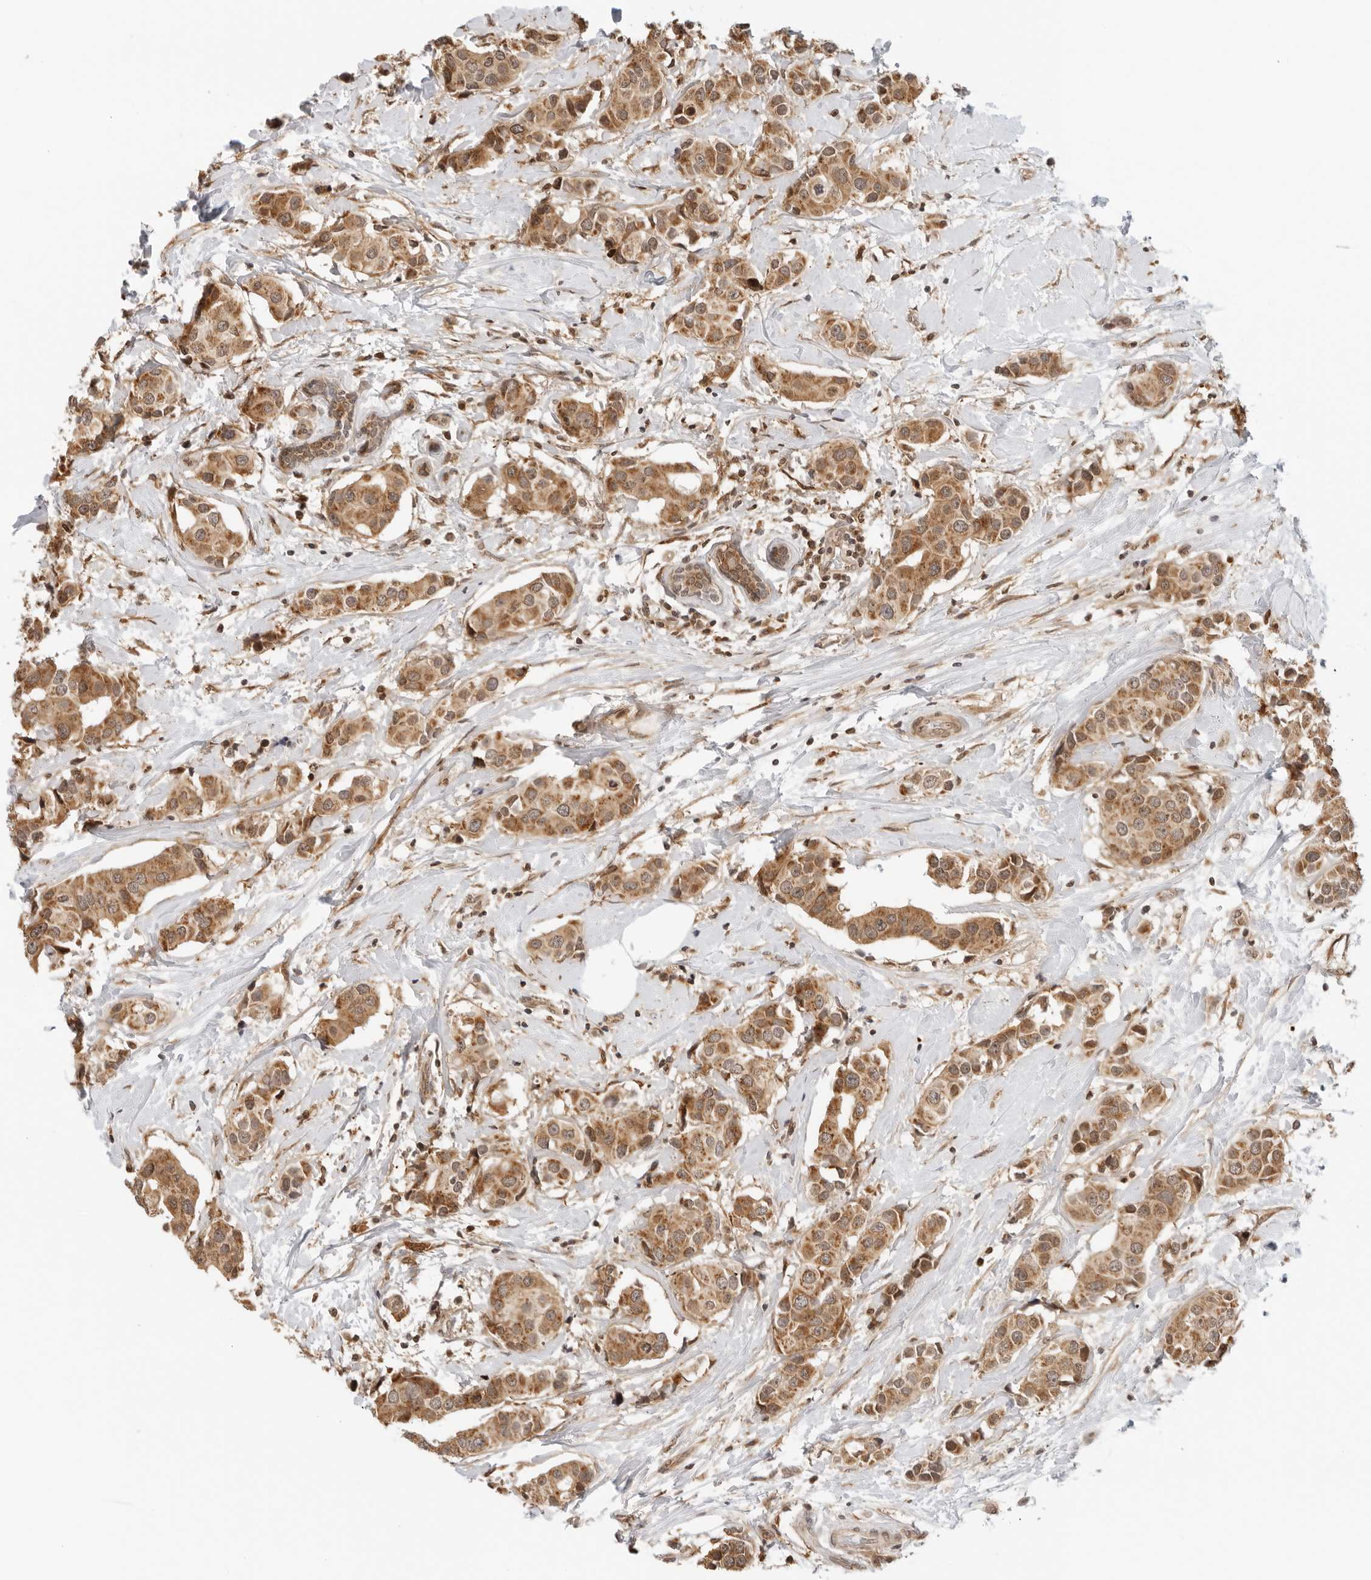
{"staining": {"intensity": "moderate", "quantity": ">75%", "location": "cytoplasmic/membranous"}, "tissue": "breast cancer", "cell_type": "Tumor cells", "image_type": "cancer", "snomed": [{"axis": "morphology", "description": "Normal tissue, NOS"}, {"axis": "morphology", "description": "Duct carcinoma"}, {"axis": "topography", "description": "Breast"}], "caption": "Breast cancer stained with DAB IHC displays medium levels of moderate cytoplasmic/membranous staining in about >75% of tumor cells.", "gene": "RC3H1", "patient": {"sex": "female", "age": 39}}